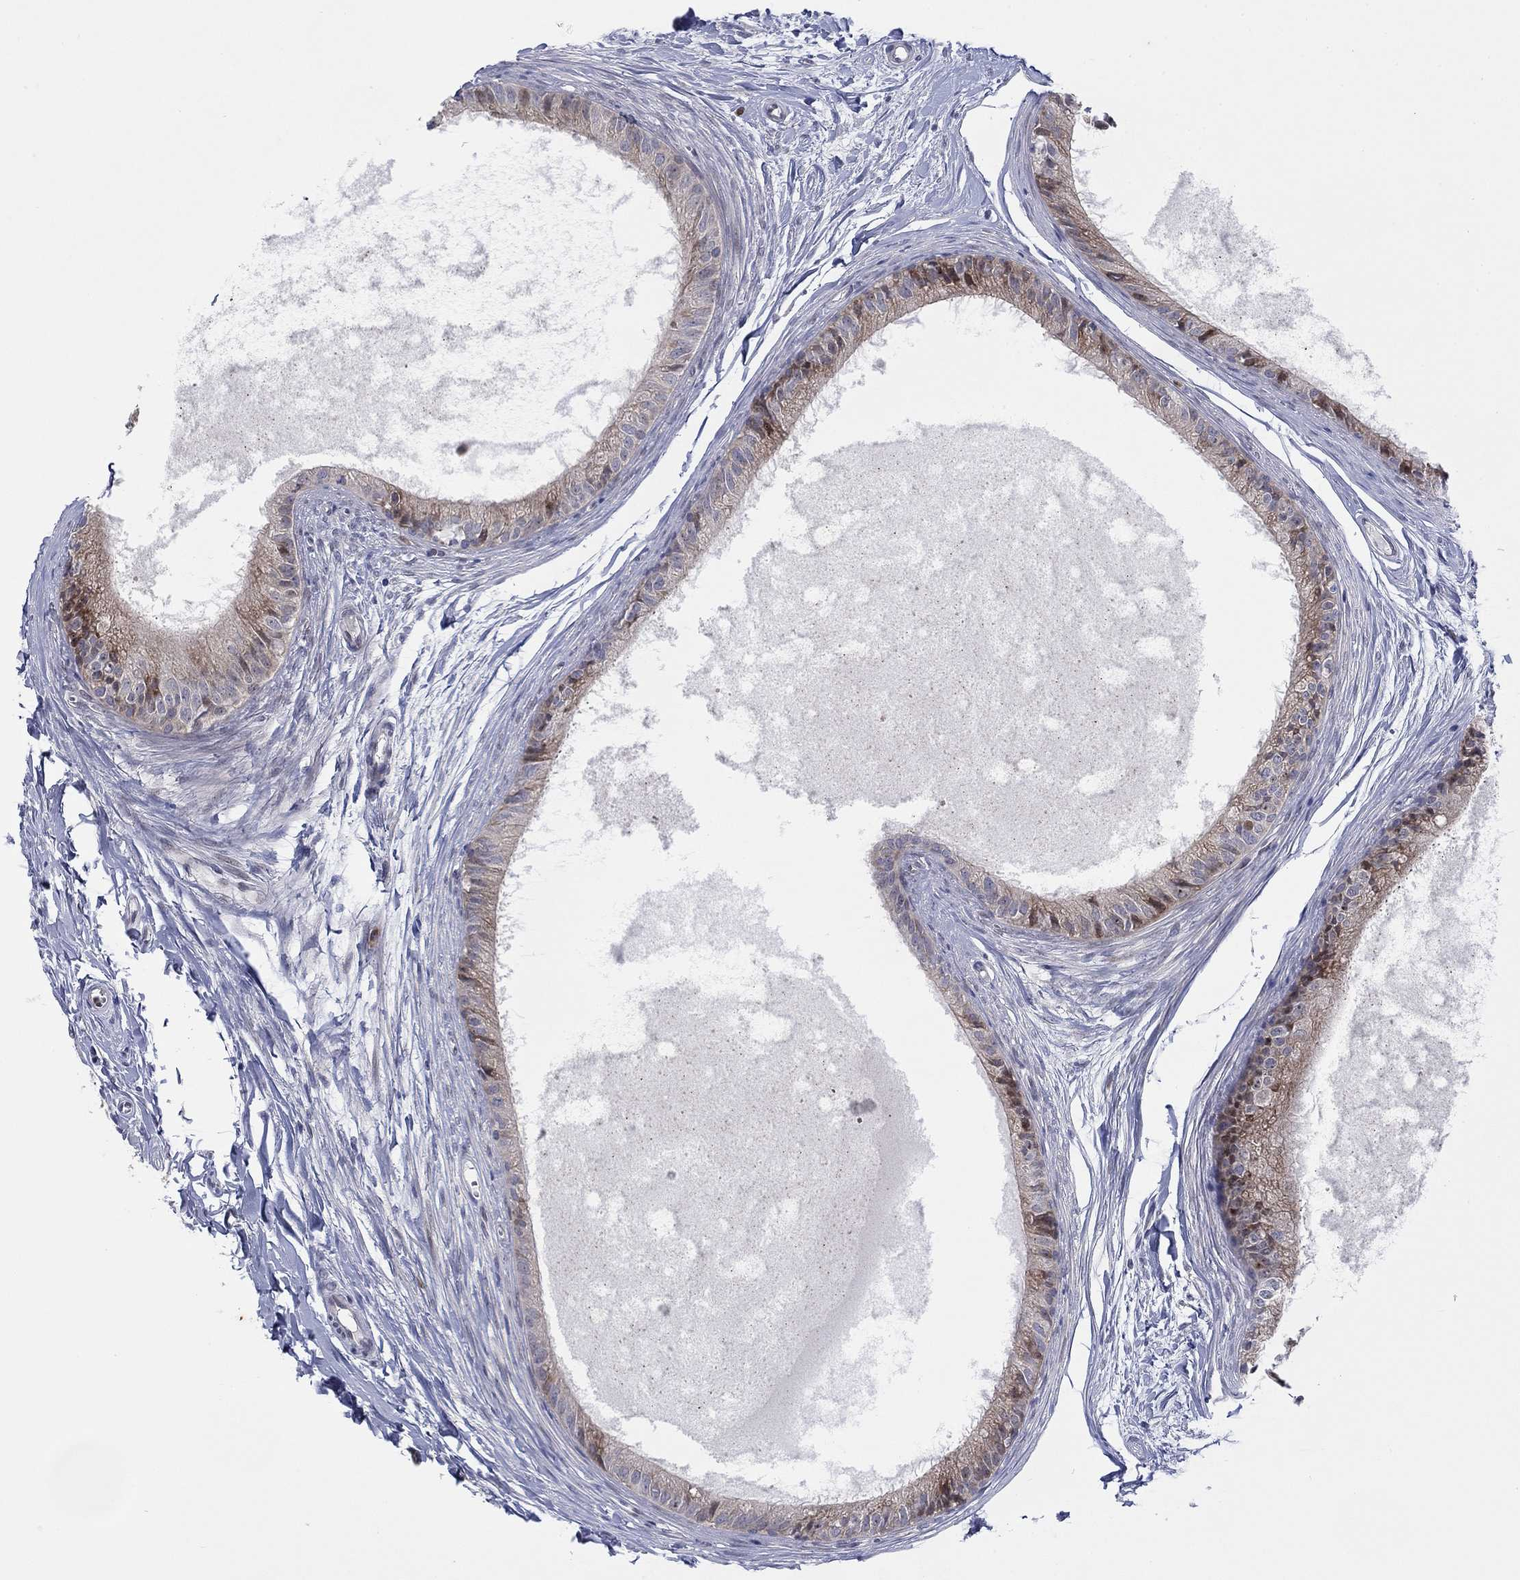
{"staining": {"intensity": "moderate", "quantity": "25%-75%", "location": "cytoplasmic/membranous"}, "tissue": "epididymis", "cell_type": "Glandular cells", "image_type": "normal", "snomed": [{"axis": "morphology", "description": "Normal tissue, NOS"}, {"axis": "topography", "description": "Epididymis"}], "caption": "Immunohistochemical staining of normal epididymis displays medium levels of moderate cytoplasmic/membranous staining in approximately 25%-75% of glandular cells.", "gene": "TTC21B", "patient": {"sex": "male", "age": 51}}